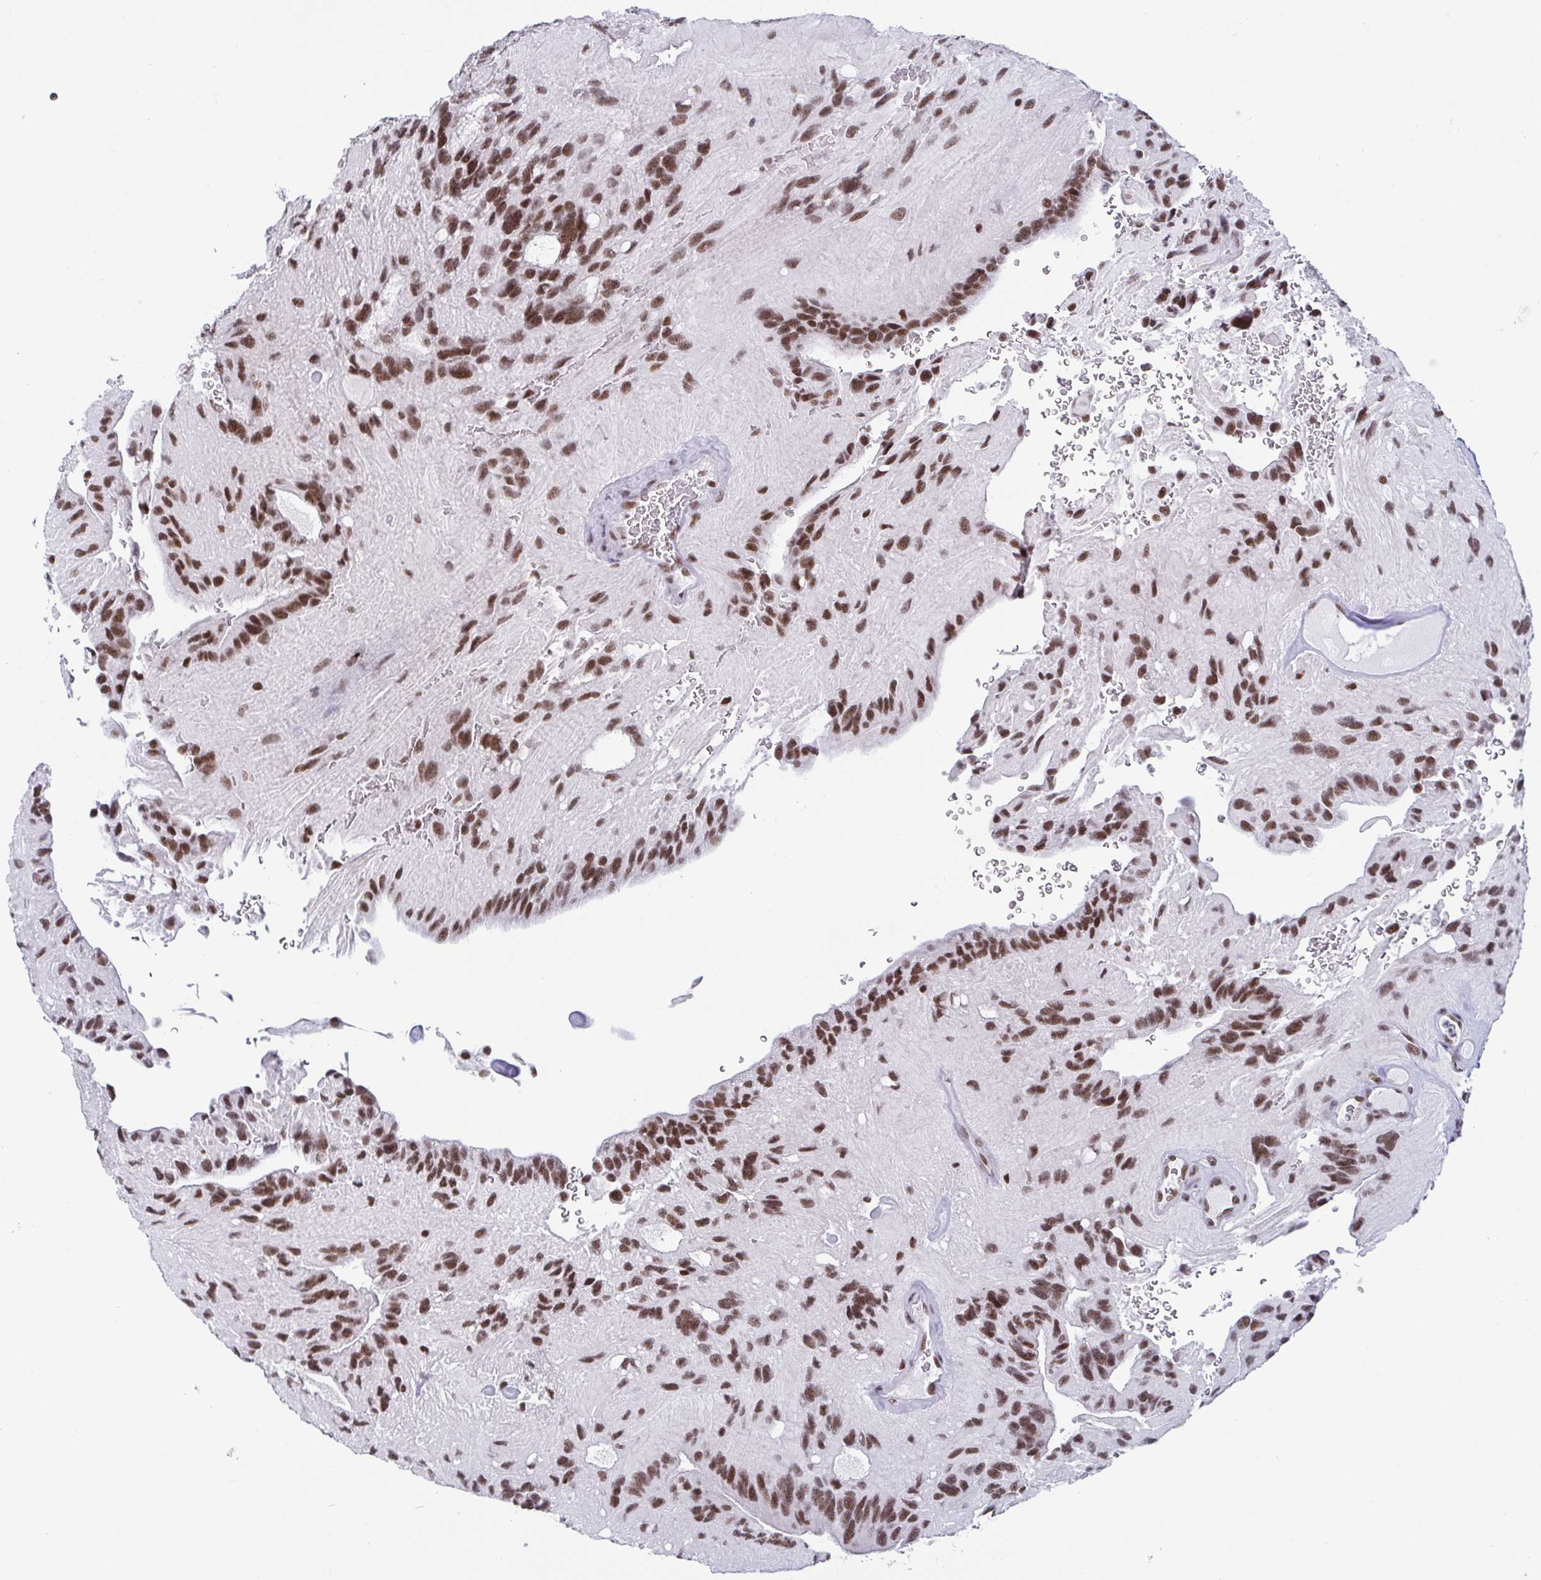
{"staining": {"intensity": "moderate", "quantity": ">75%", "location": "nuclear"}, "tissue": "glioma", "cell_type": "Tumor cells", "image_type": "cancer", "snomed": [{"axis": "morphology", "description": "Glioma, malignant, Low grade"}, {"axis": "topography", "description": "Brain"}], "caption": "Glioma stained with a brown dye displays moderate nuclear positive expression in approximately >75% of tumor cells.", "gene": "CTCF", "patient": {"sex": "male", "age": 31}}